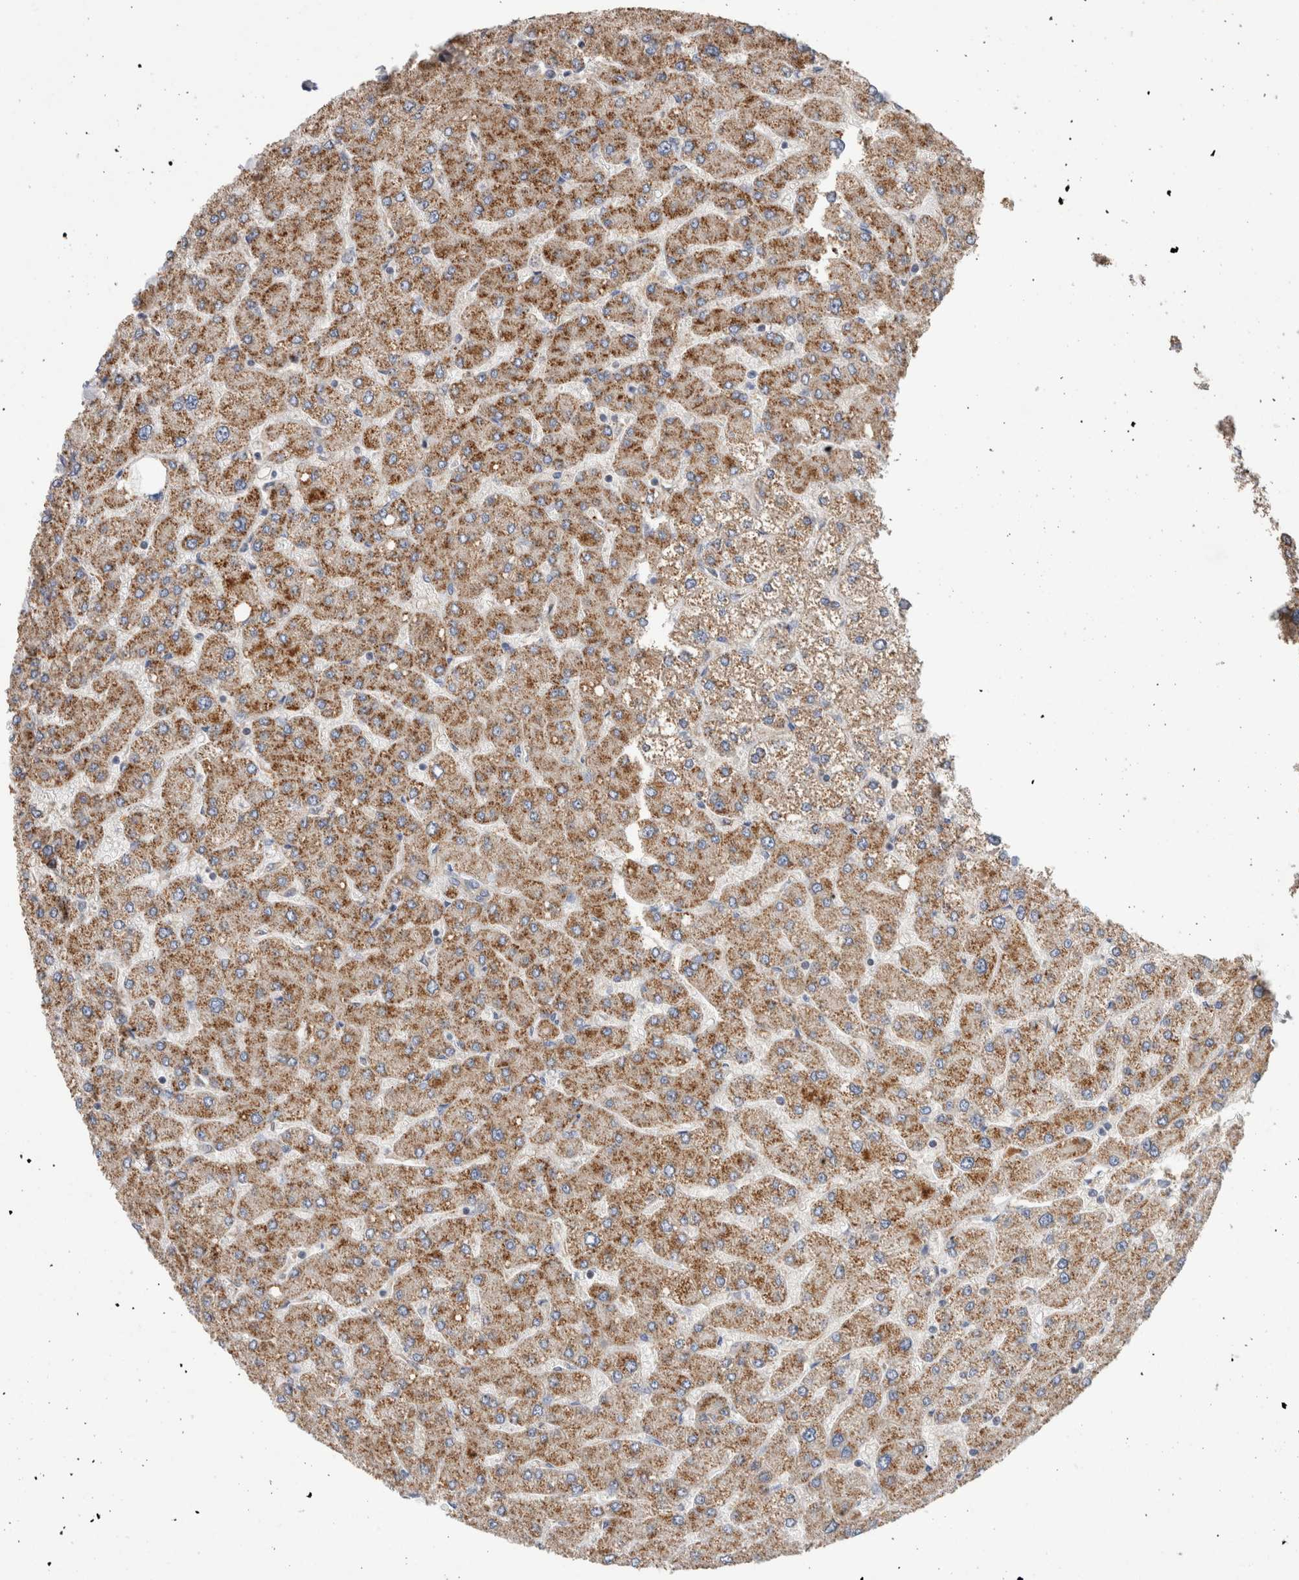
{"staining": {"intensity": "negative", "quantity": "none", "location": "none"}, "tissue": "liver", "cell_type": "Cholangiocytes", "image_type": "normal", "snomed": [{"axis": "morphology", "description": "Normal tissue, NOS"}, {"axis": "topography", "description": "Liver"}], "caption": "The photomicrograph shows no significant staining in cholangiocytes of liver. (DAB immunohistochemistry visualized using brightfield microscopy, high magnification).", "gene": "IARS2", "patient": {"sex": "male", "age": 55}}